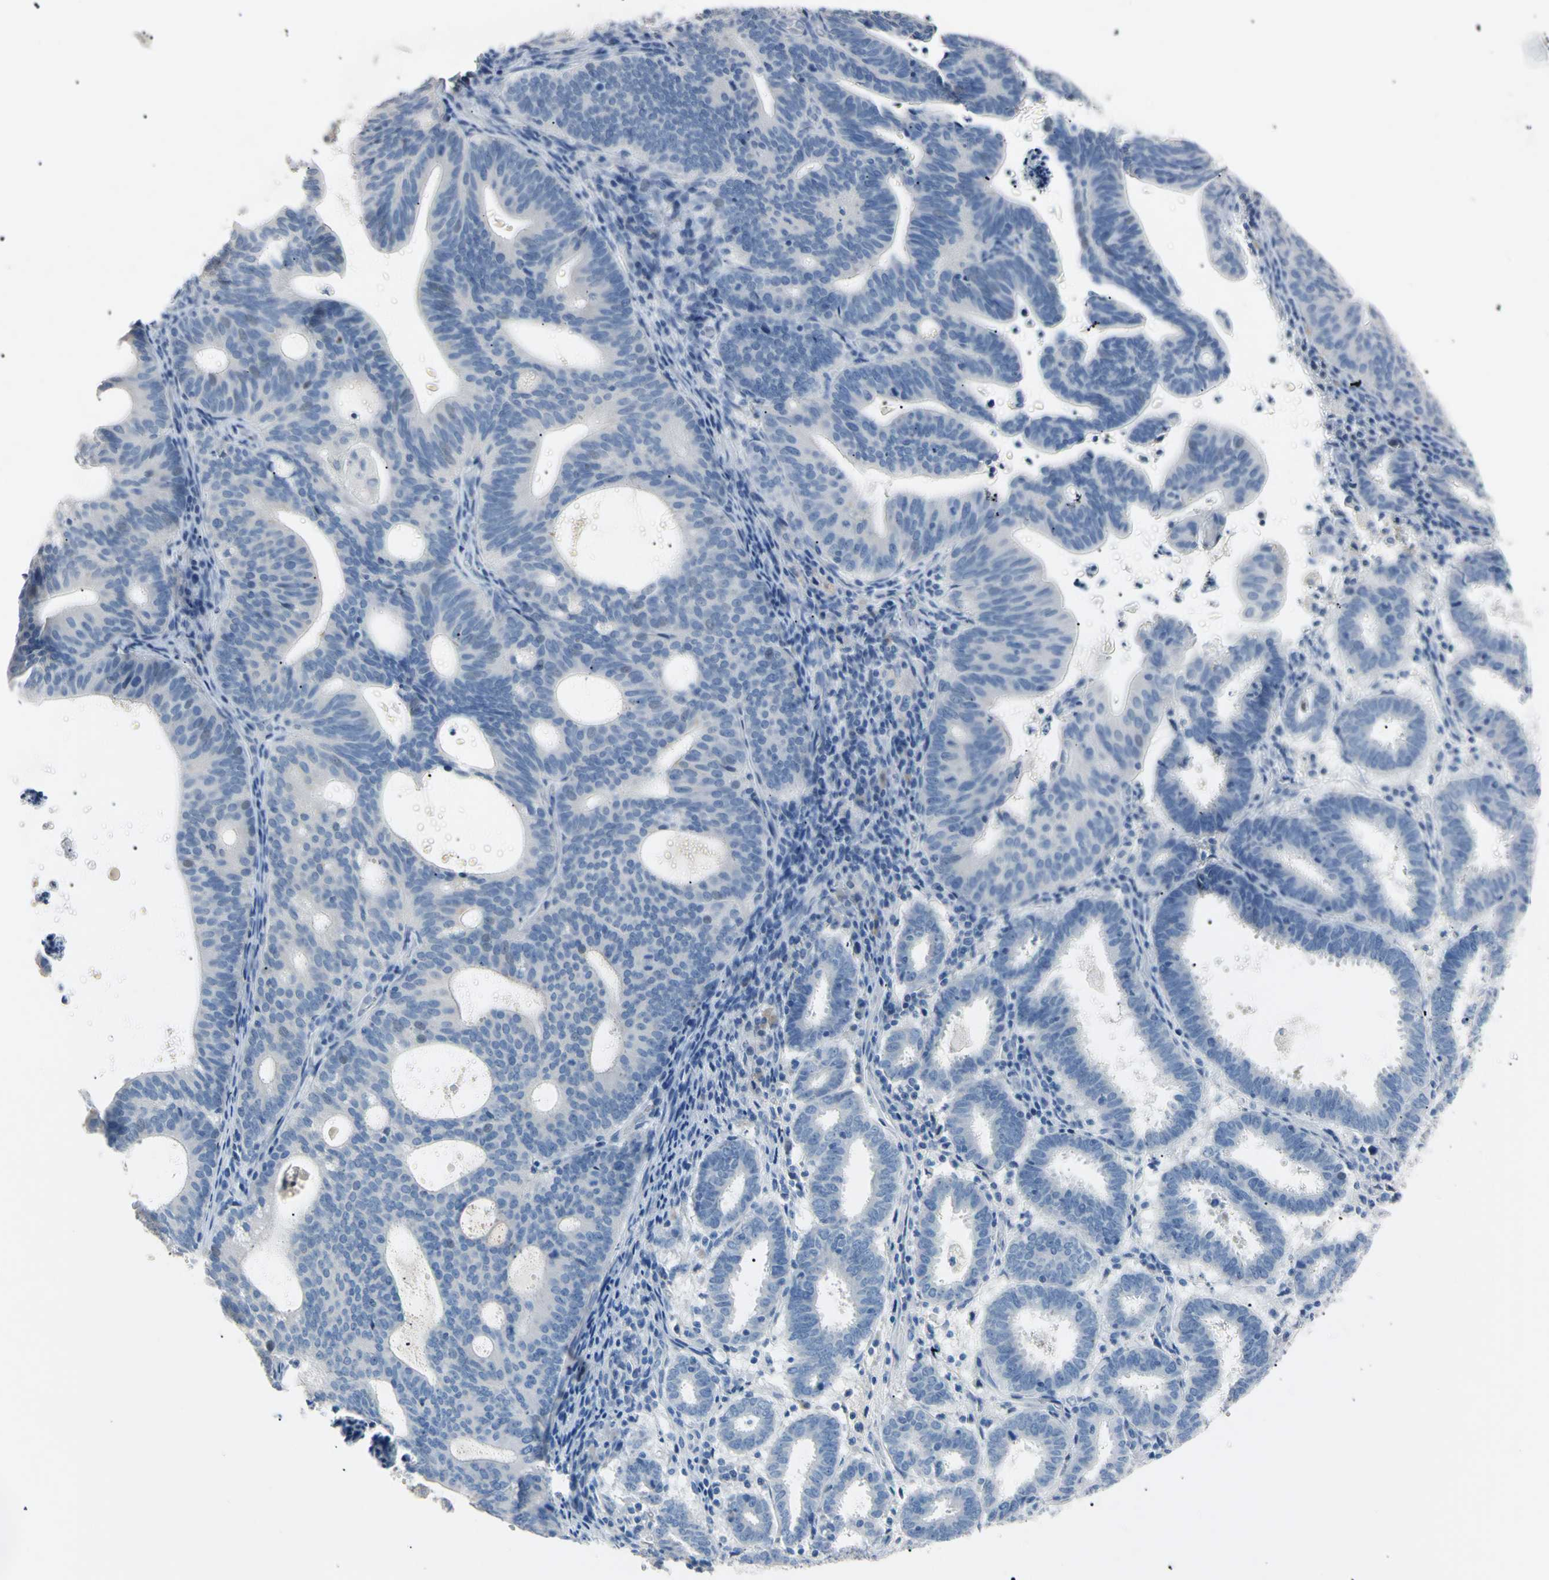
{"staining": {"intensity": "negative", "quantity": "none", "location": "none"}, "tissue": "endometrial cancer", "cell_type": "Tumor cells", "image_type": "cancer", "snomed": [{"axis": "morphology", "description": "Adenocarcinoma, NOS"}, {"axis": "topography", "description": "Uterus"}], "caption": "IHC of endometrial cancer shows no staining in tumor cells.", "gene": "CGB3", "patient": {"sex": "female", "age": 83}}